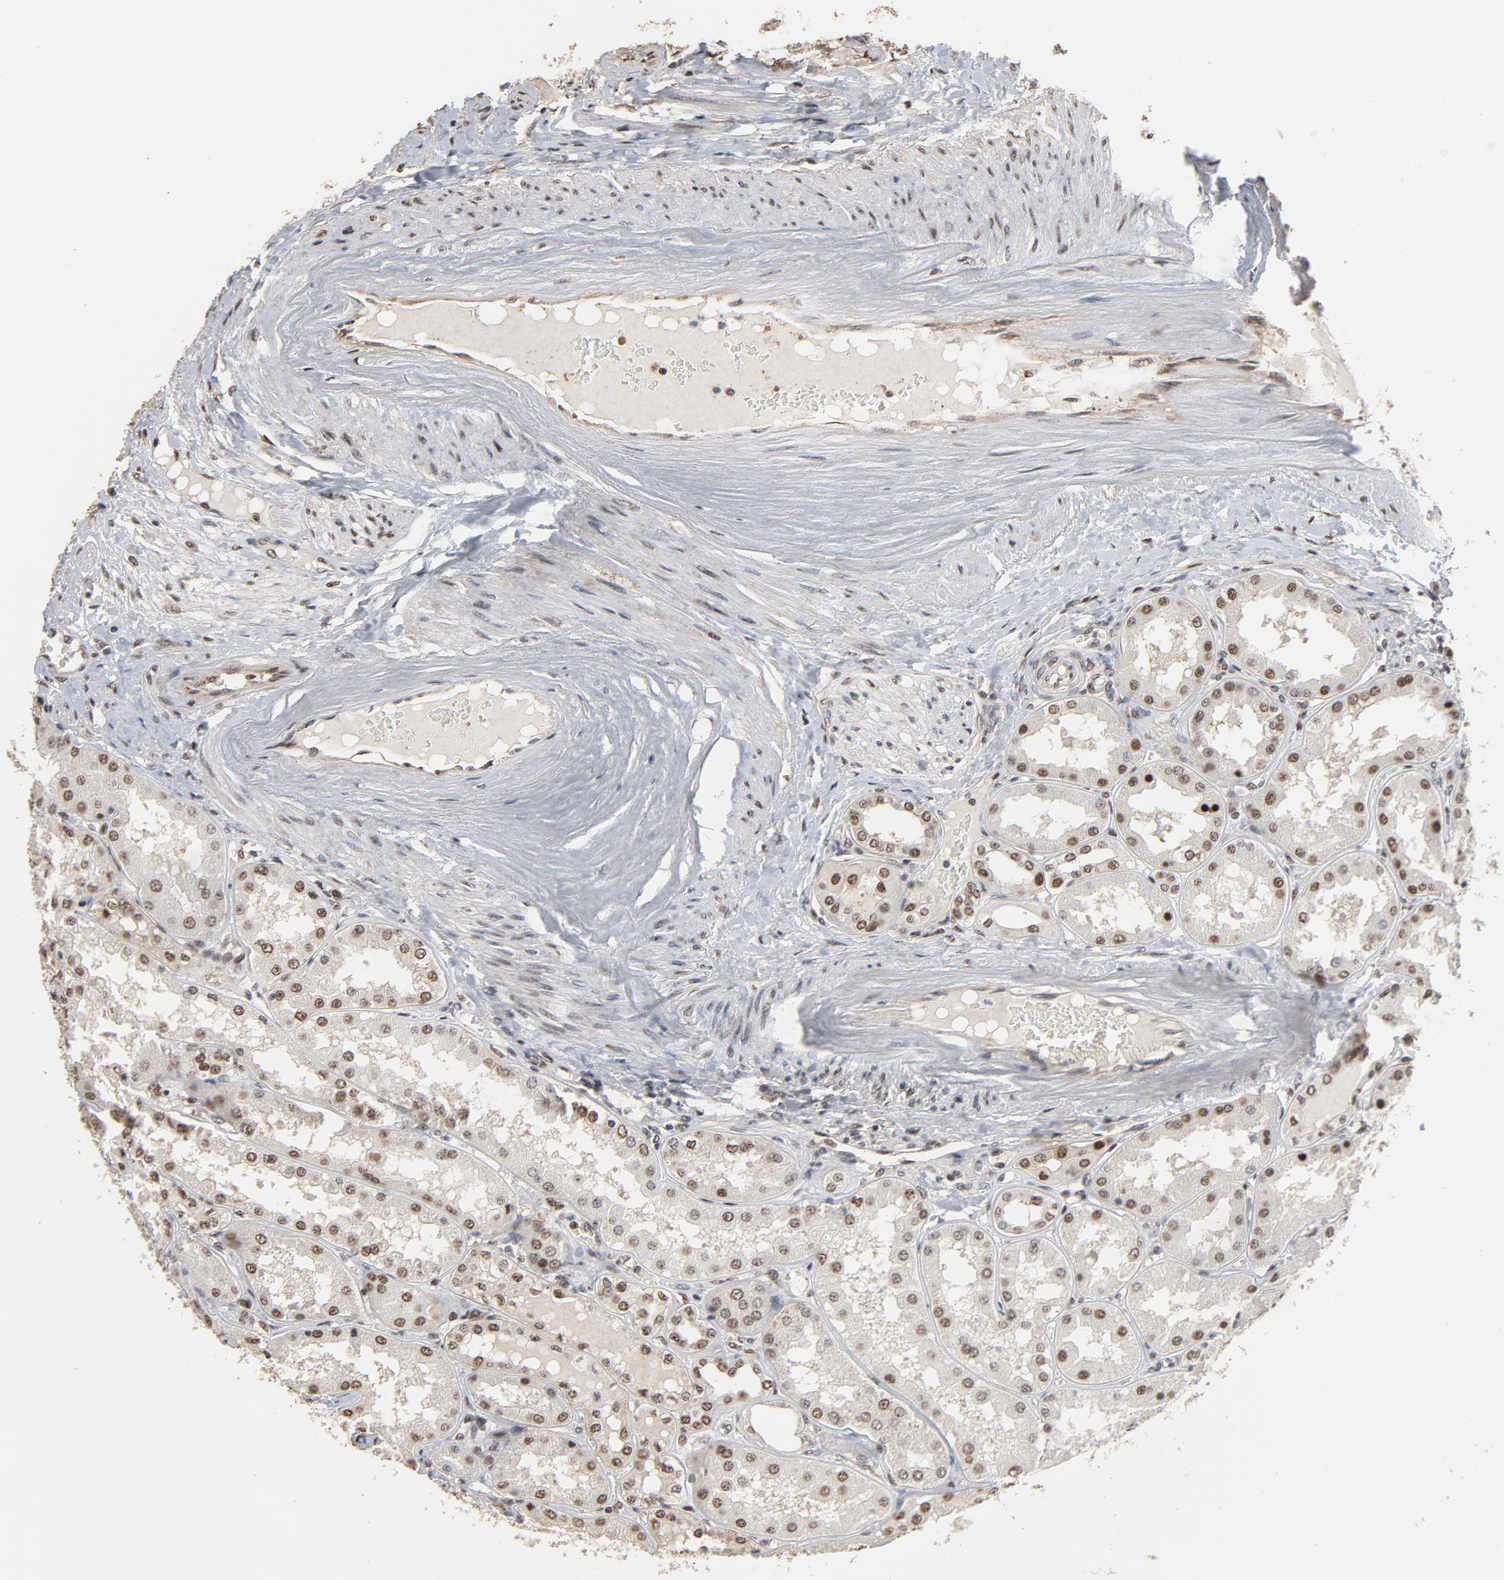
{"staining": {"intensity": "moderate", "quantity": "25%-75%", "location": "nuclear"}, "tissue": "kidney", "cell_type": "Cells in glomeruli", "image_type": "normal", "snomed": [{"axis": "morphology", "description": "Normal tissue, NOS"}, {"axis": "topography", "description": "Kidney"}], "caption": "The micrograph shows a brown stain indicating the presence of a protein in the nuclear of cells in glomeruli in kidney. (DAB (3,3'-diaminobenzidine) = brown stain, brightfield microscopy at high magnification).", "gene": "TP53RK", "patient": {"sex": "female", "age": 56}}